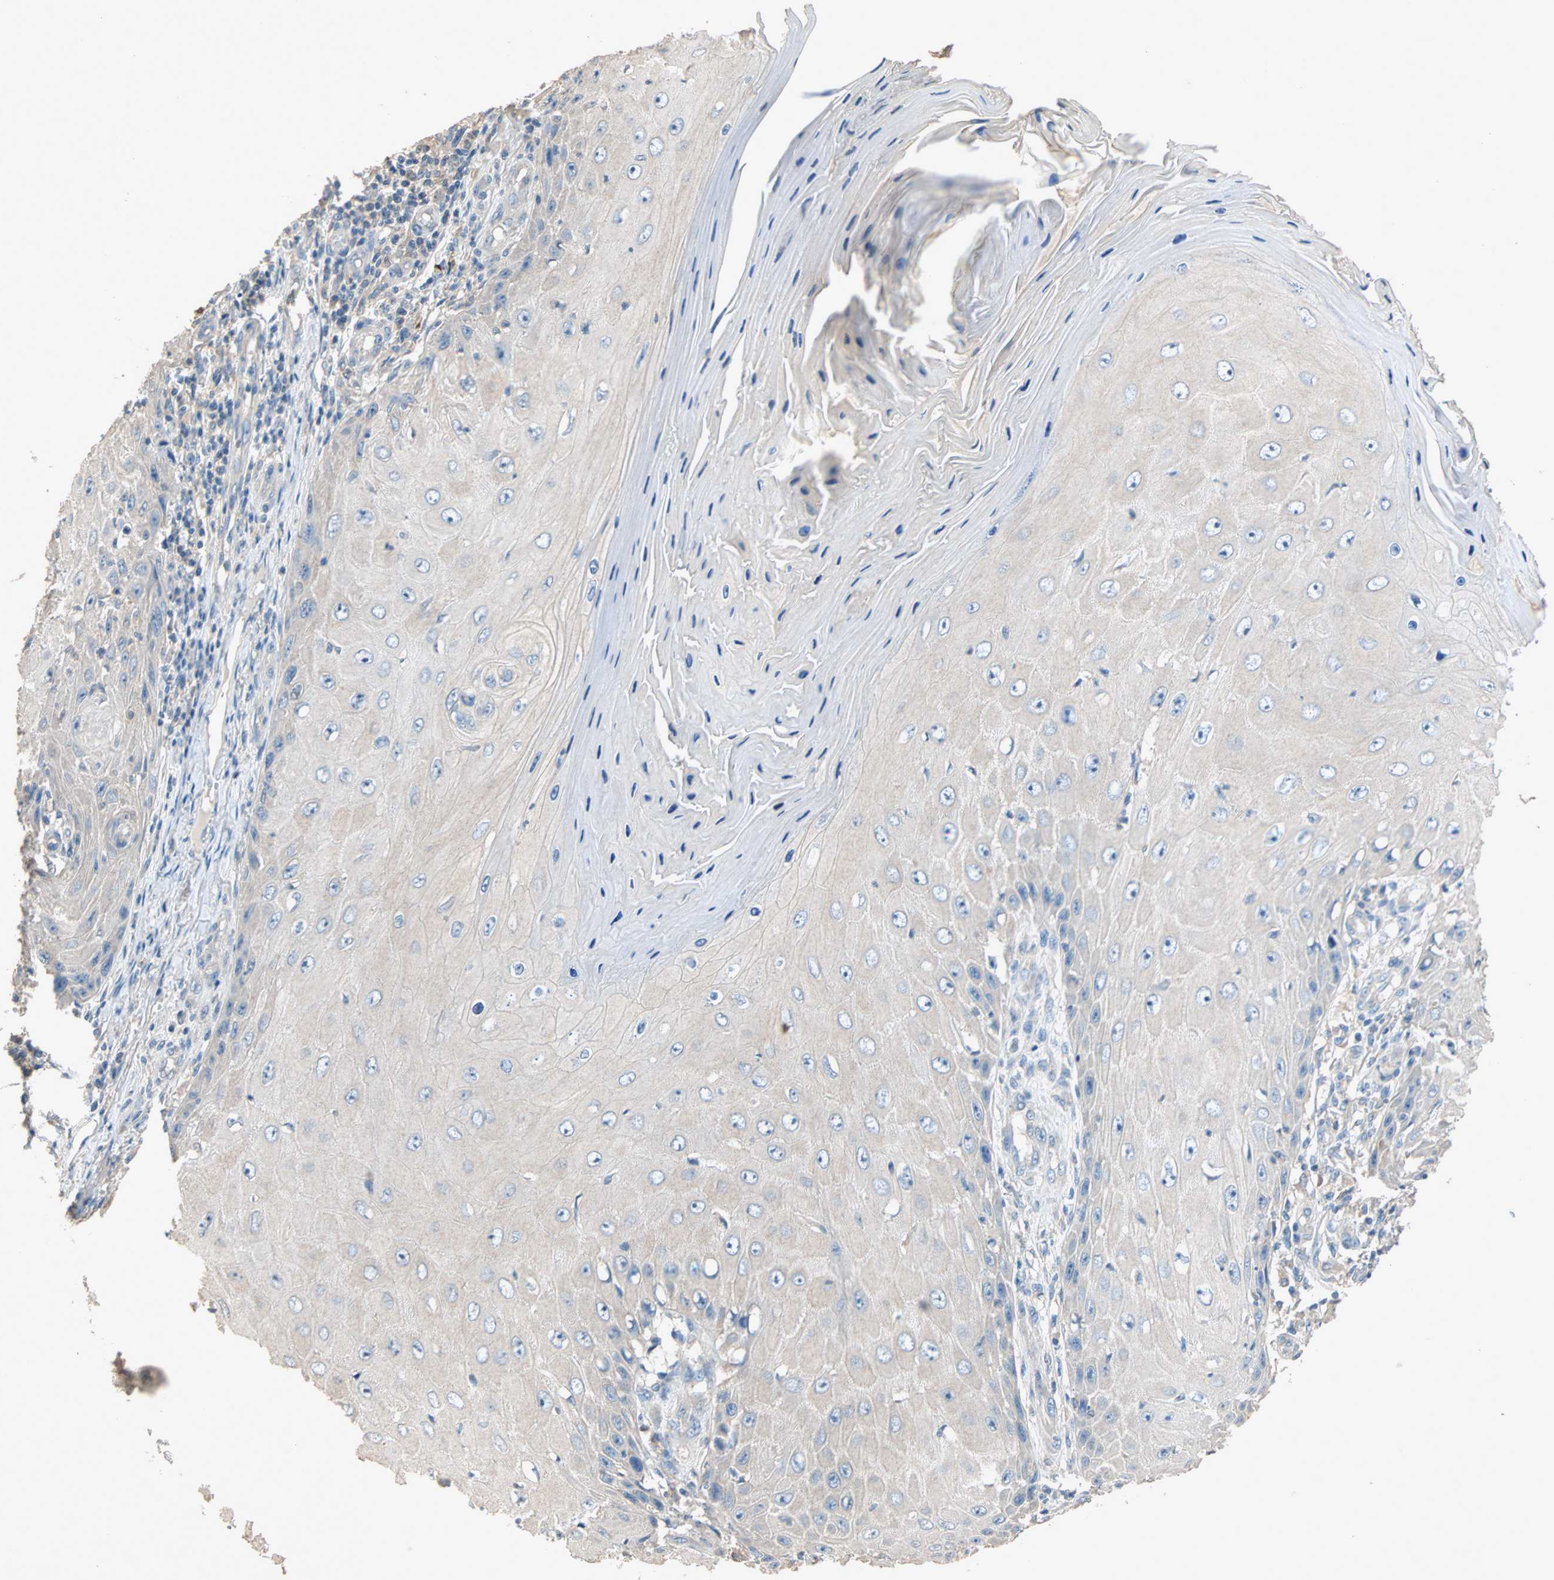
{"staining": {"intensity": "weak", "quantity": ">75%", "location": "cytoplasmic/membranous"}, "tissue": "skin cancer", "cell_type": "Tumor cells", "image_type": "cancer", "snomed": [{"axis": "morphology", "description": "Squamous cell carcinoma, NOS"}, {"axis": "topography", "description": "Skin"}], "caption": "A high-resolution image shows immunohistochemistry staining of skin cancer, which reveals weak cytoplasmic/membranous staining in approximately >75% of tumor cells. (DAB (3,3'-diaminobenzidine) IHC, brown staining for protein, blue staining for nuclei).", "gene": "ADAP1", "patient": {"sex": "female", "age": 73}}